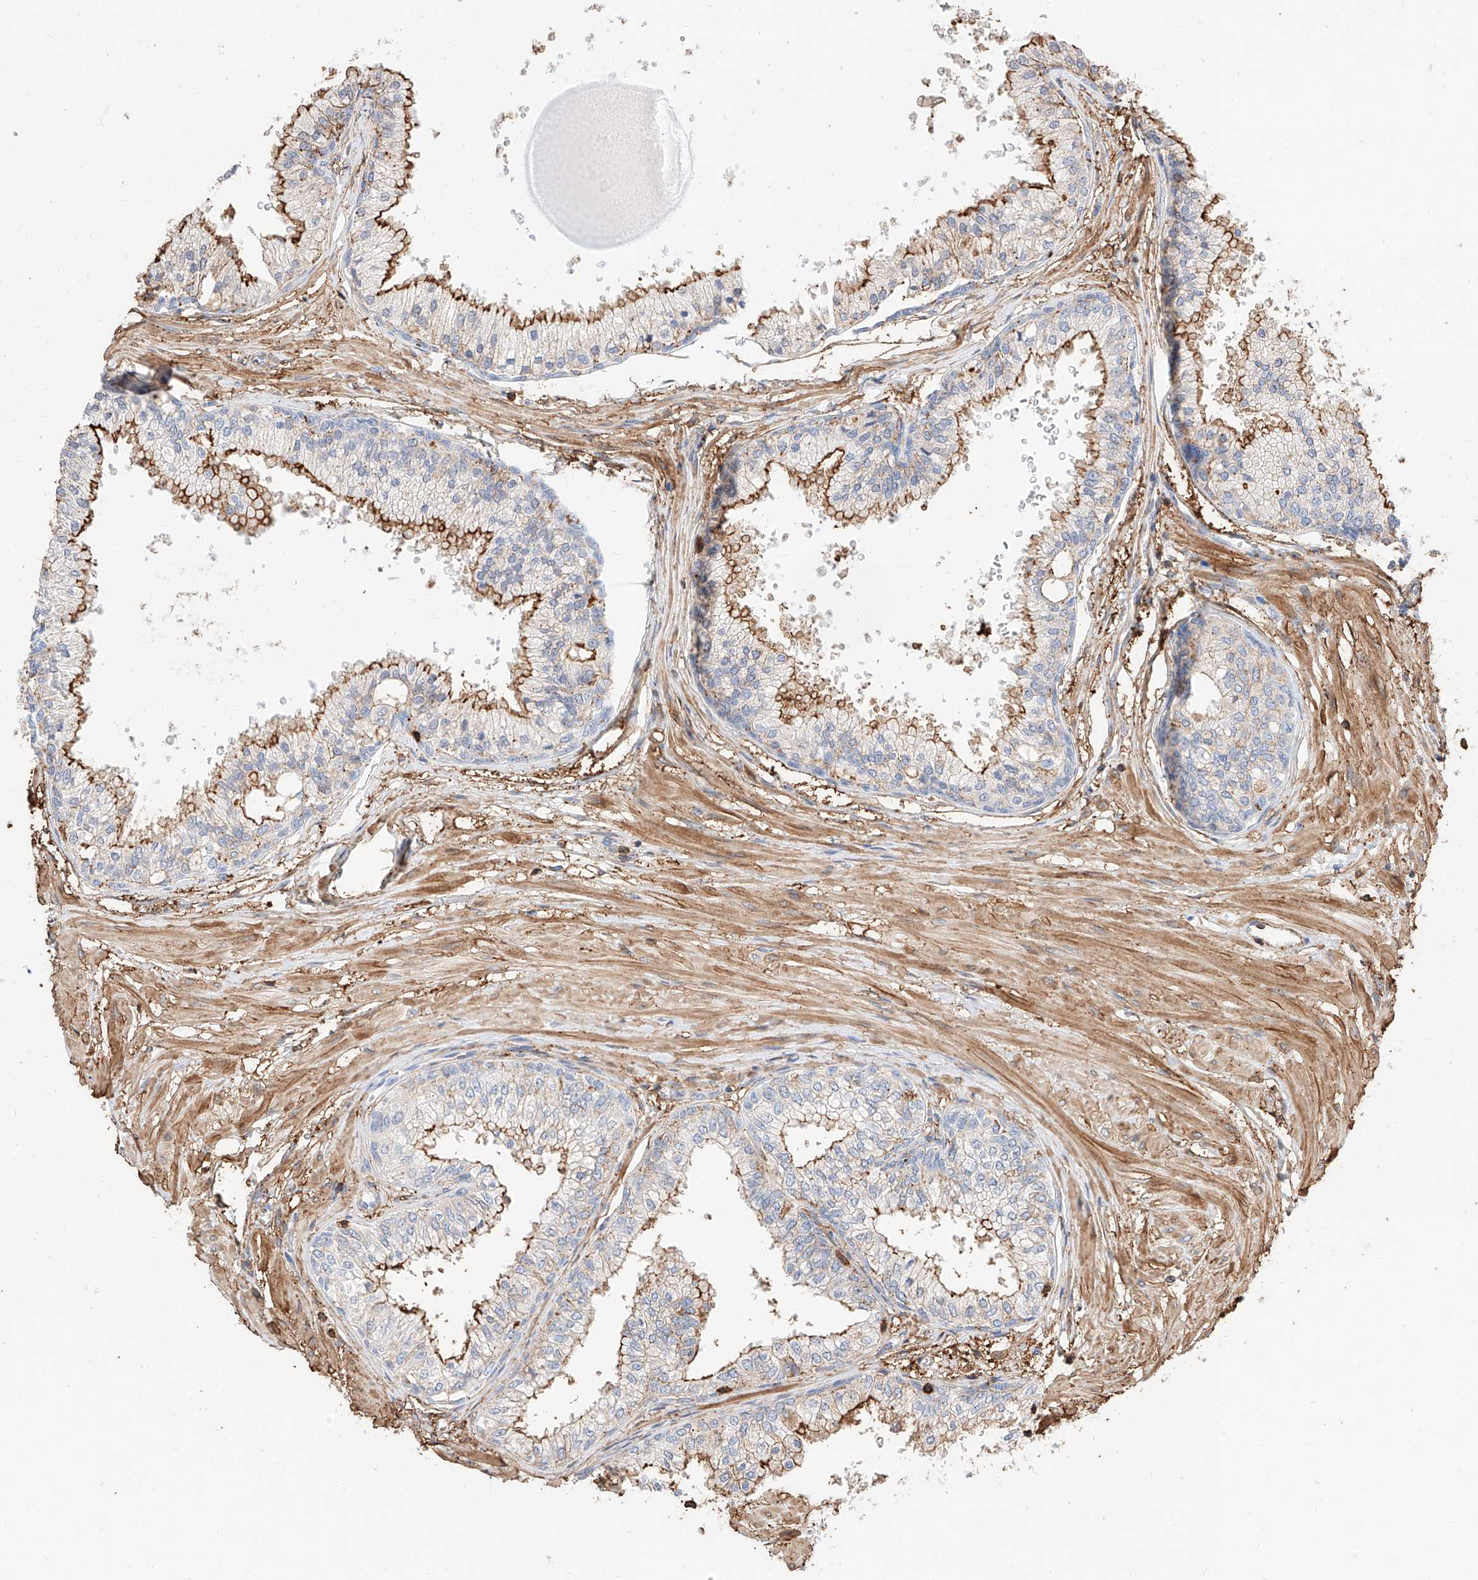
{"staining": {"intensity": "moderate", "quantity": "25%-75%", "location": "cytoplasmic/membranous"}, "tissue": "prostate", "cell_type": "Glandular cells", "image_type": "normal", "snomed": [{"axis": "morphology", "description": "Normal tissue, NOS"}, {"axis": "topography", "description": "Prostate"}], "caption": "Immunohistochemical staining of unremarkable human prostate shows 25%-75% levels of moderate cytoplasmic/membranous protein positivity in about 25%-75% of glandular cells. The staining is performed using DAB brown chromogen to label protein expression. The nuclei are counter-stained blue using hematoxylin.", "gene": "WFS1", "patient": {"sex": "male", "age": 48}}